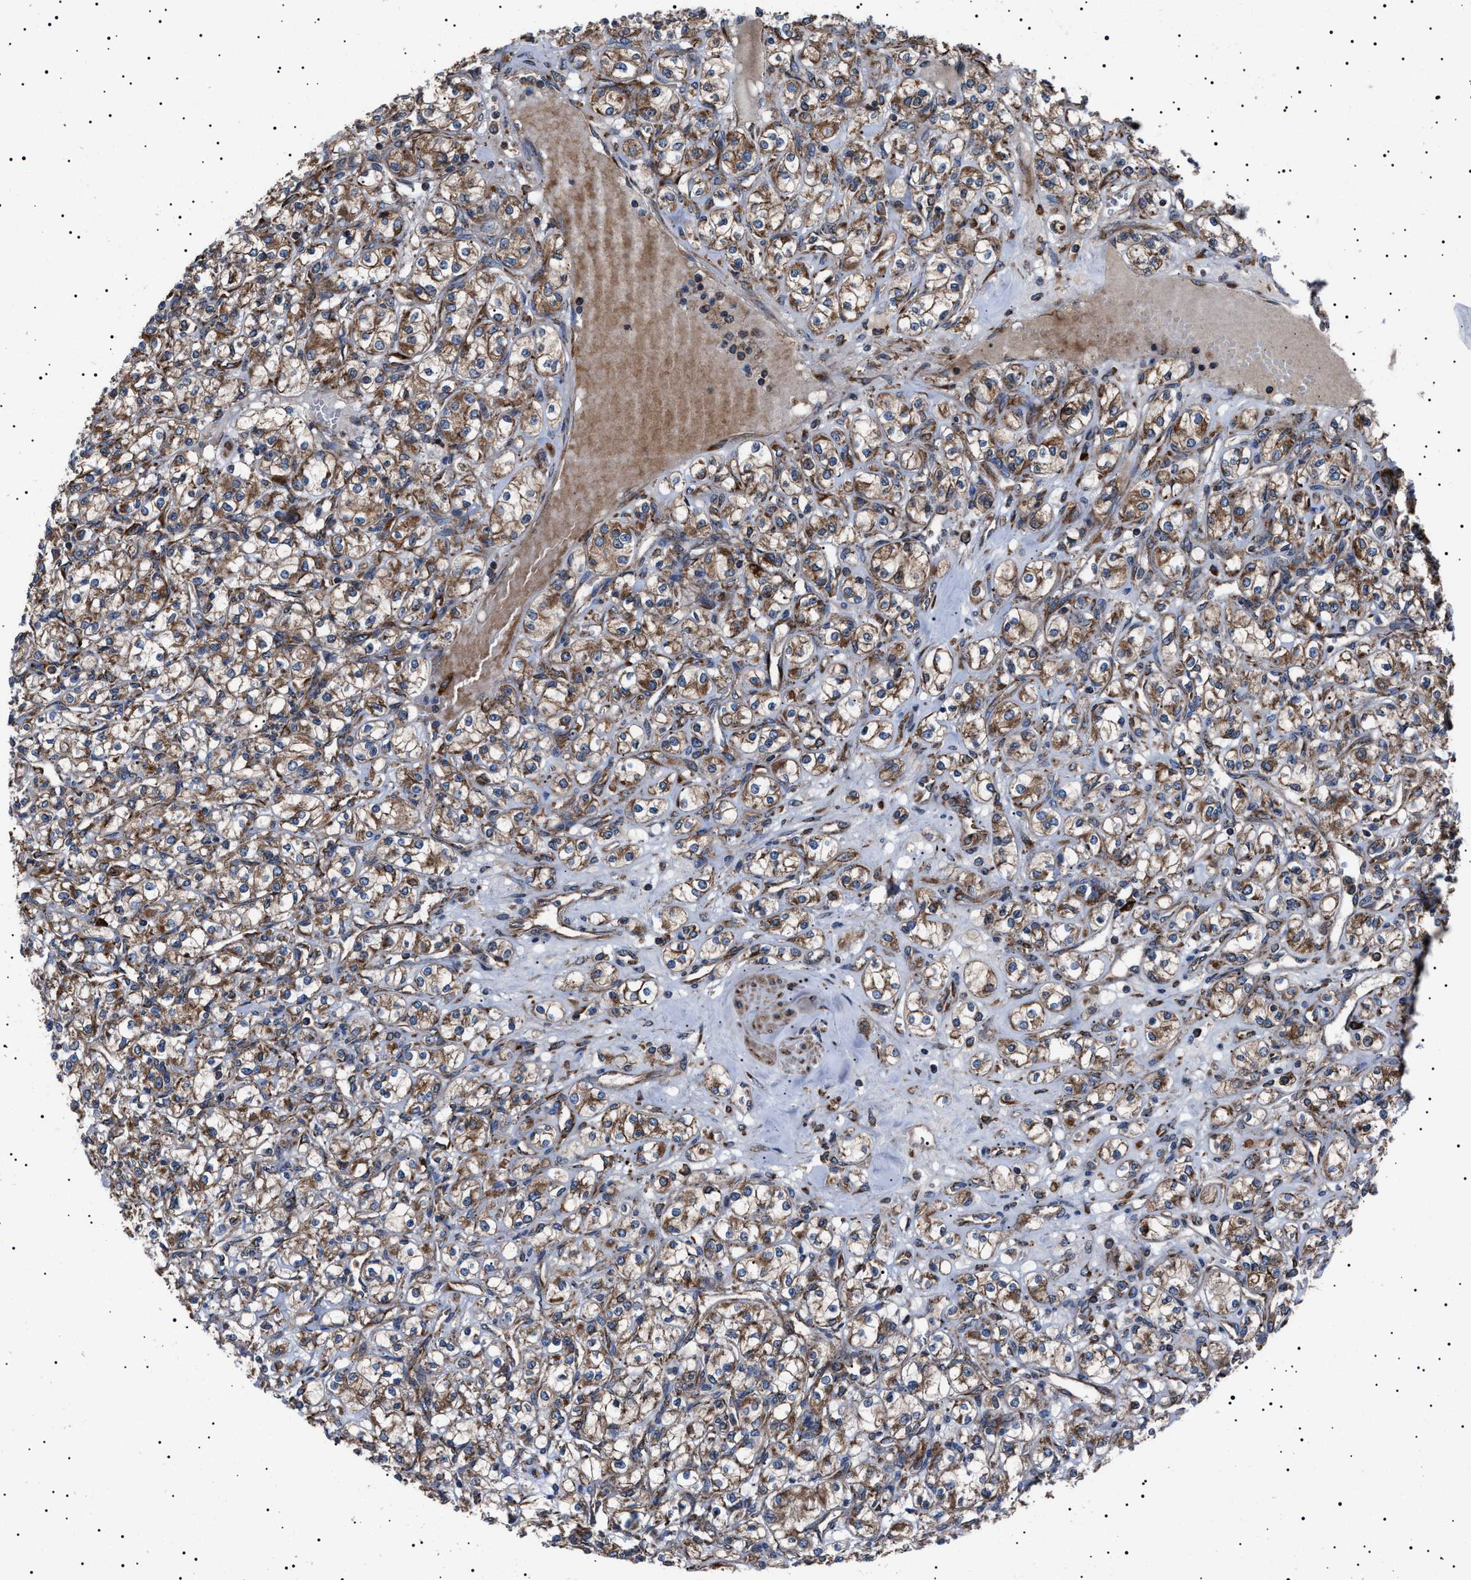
{"staining": {"intensity": "moderate", "quantity": ">75%", "location": "cytoplasmic/membranous"}, "tissue": "renal cancer", "cell_type": "Tumor cells", "image_type": "cancer", "snomed": [{"axis": "morphology", "description": "Adenocarcinoma, NOS"}, {"axis": "topography", "description": "Kidney"}], "caption": "The image reveals a brown stain indicating the presence of a protein in the cytoplasmic/membranous of tumor cells in renal cancer. The protein of interest is stained brown, and the nuclei are stained in blue (DAB (3,3'-diaminobenzidine) IHC with brightfield microscopy, high magnification).", "gene": "TOP1MT", "patient": {"sex": "male", "age": 77}}